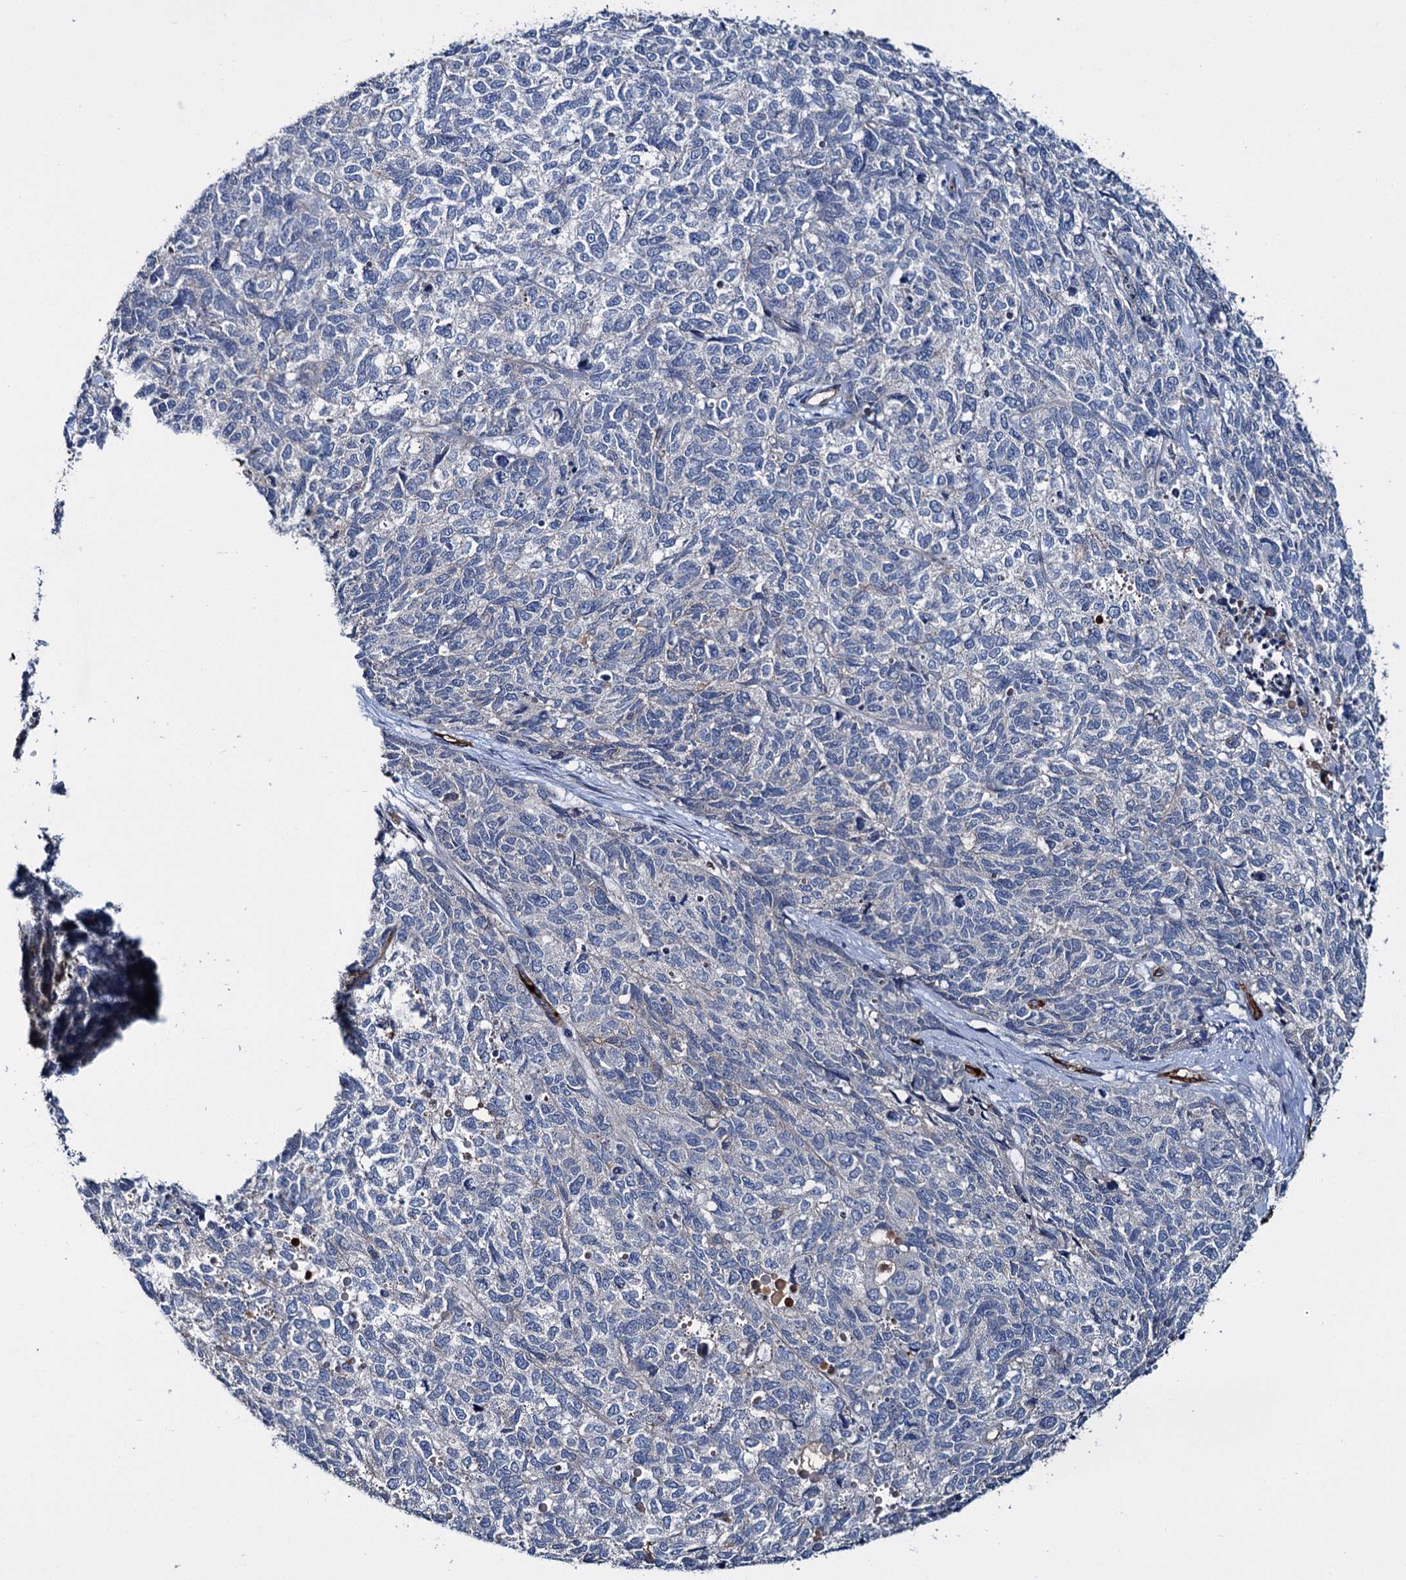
{"staining": {"intensity": "negative", "quantity": "none", "location": "none"}, "tissue": "cervical cancer", "cell_type": "Tumor cells", "image_type": "cancer", "snomed": [{"axis": "morphology", "description": "Squamous cell carcinoma, NOS"}, {"axis": "topography", "description": "Cervix"}], "caption": "Immunohistochemistry (IHC) of human squamous cell carcinoma (cervical) exhibits no staining in tumor cells.", "gene": "CACNA1C", "patient": {"sex": "female", "age": 63}}